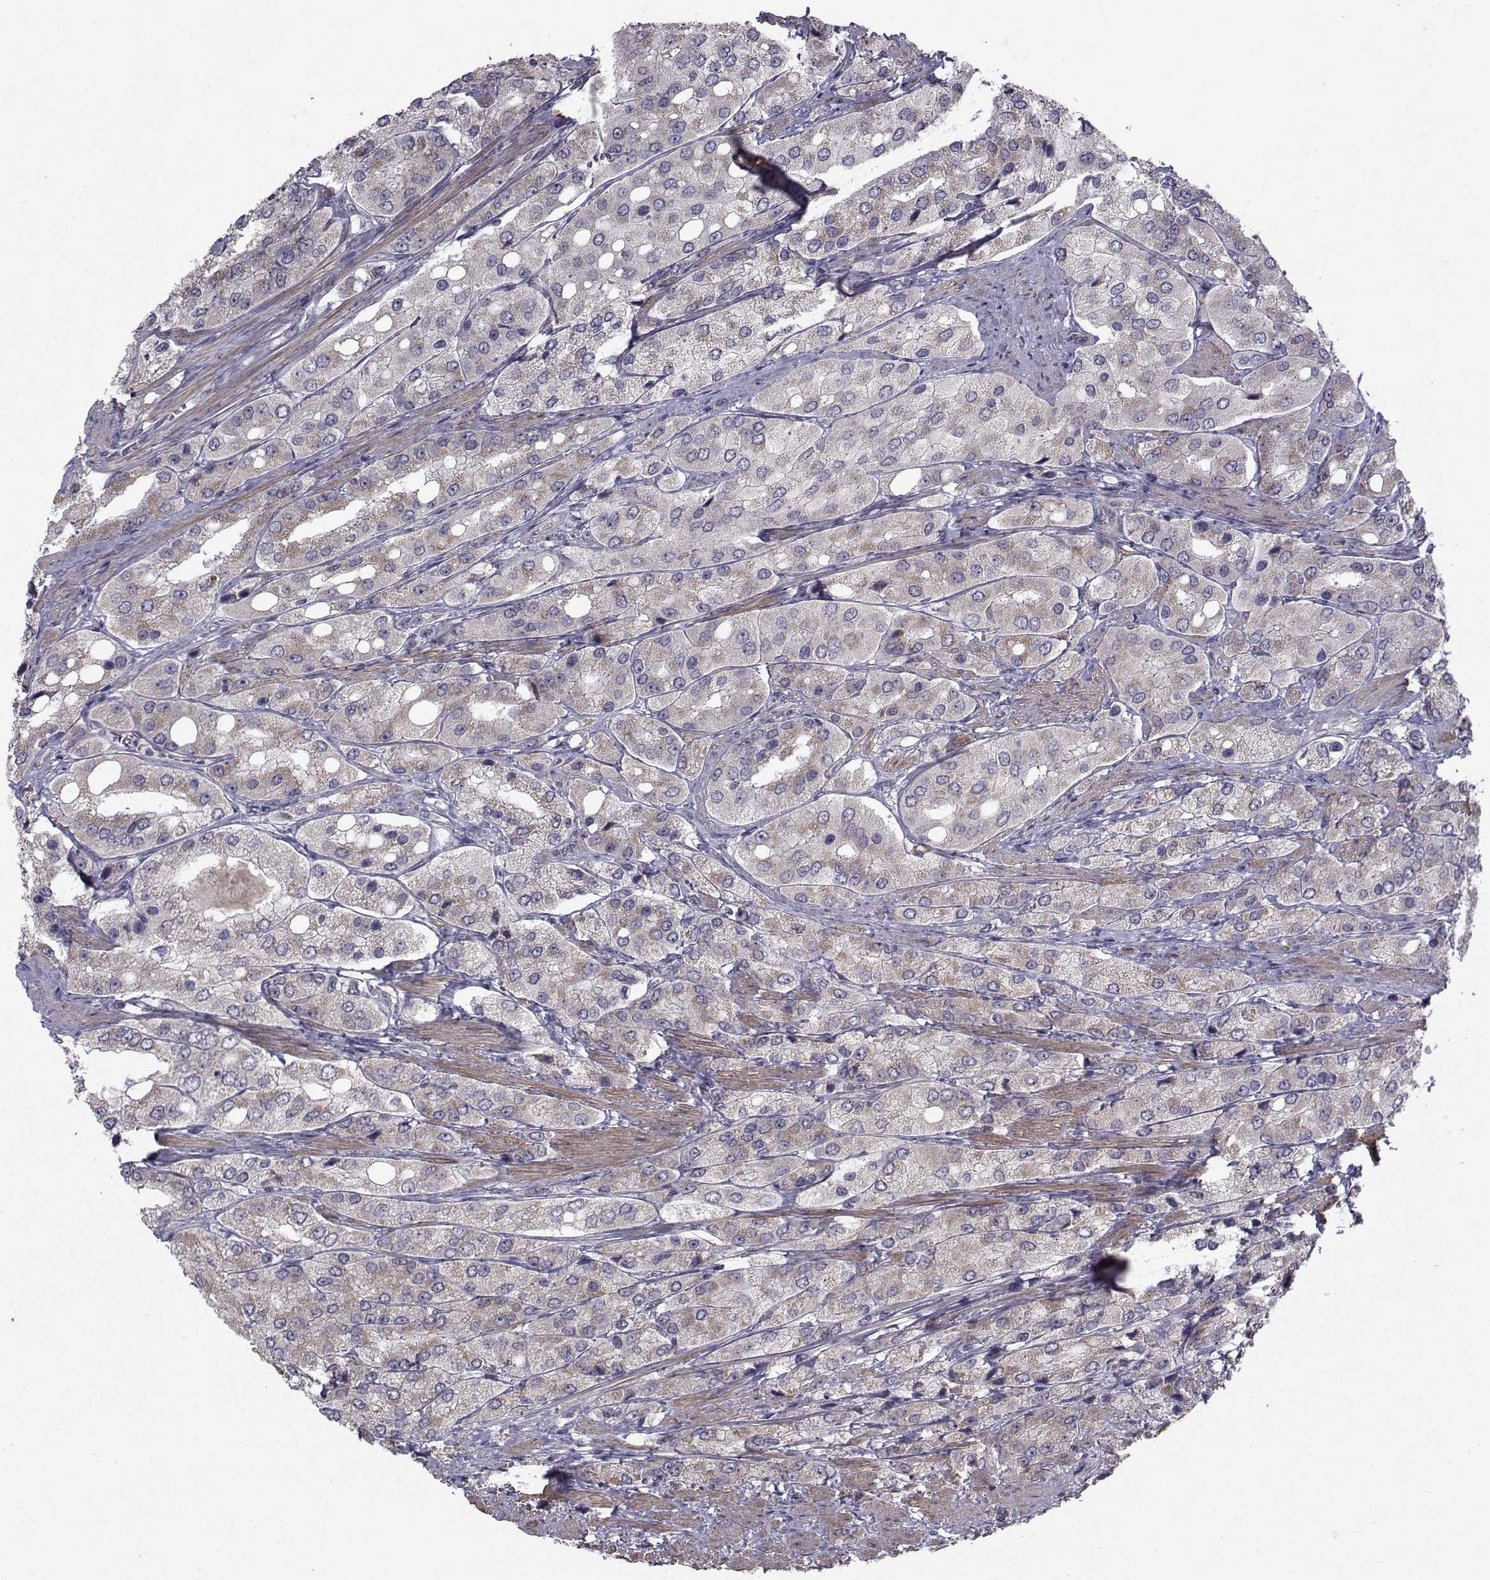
{"staining": {"intensity": "moderate", "quantity": "<25%", "location": "cytoplasmic/membranous"}, "tissue": "prostate cancer", "cell_type": "Tumor cells", "image_type": "cancer", "snomed": [{"axis": "morphology", "description": "Adenocarcinoma, Low grade"}, {"axis": "topography", "description": "Prostate"}], "caption": "Immunohistochemical staining of prostate cancer shows low levels of moderate cytoplasmic/membranous expression in about <25% of tumor cells.", "gene": "FDXR", "patient": {"sex": "male", "age": 69}}